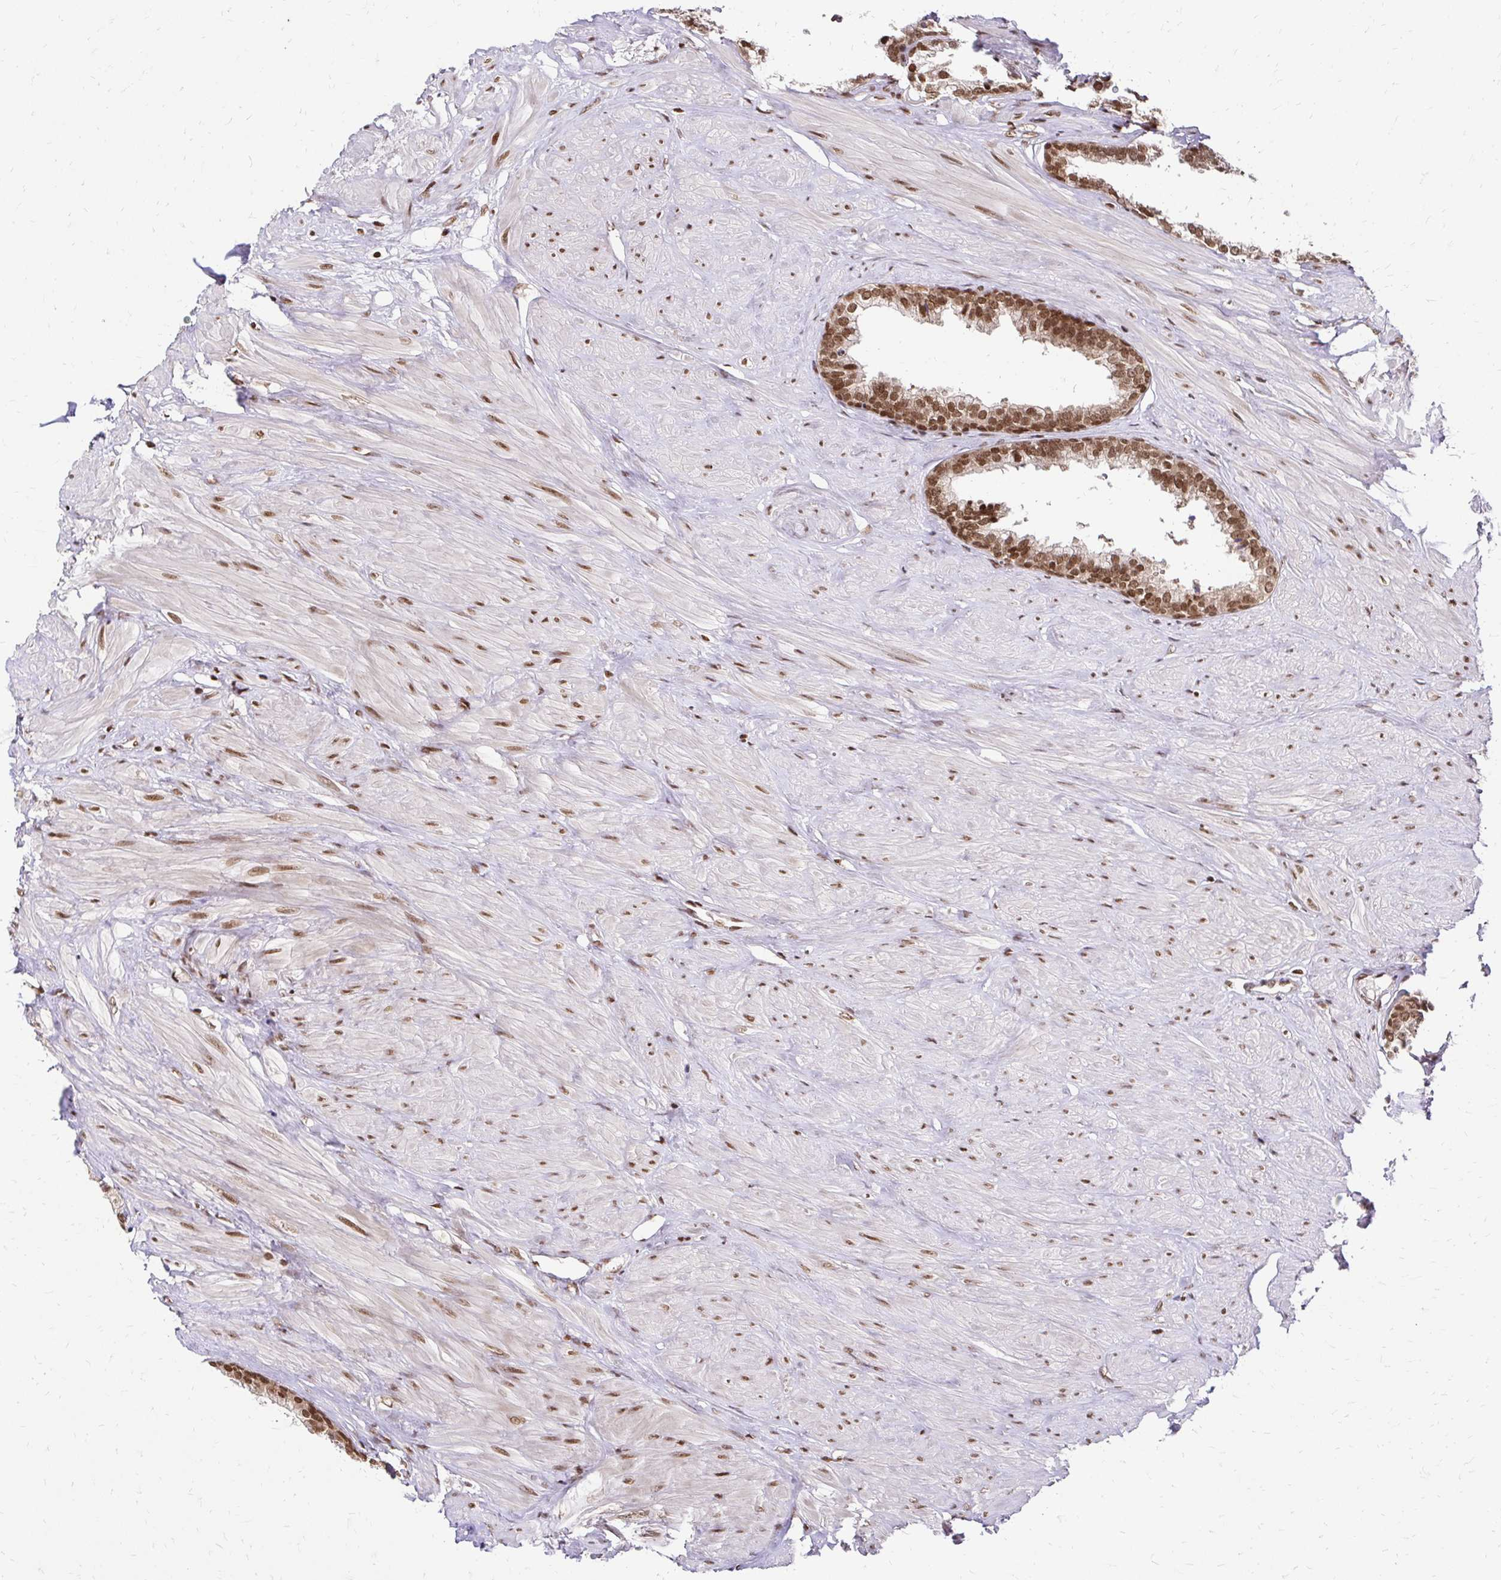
{"staining": {"intensity": "moderate", "quantity": ">75%", "location": "nuclear"}, "tissue": "prostate", "cell_type": "Glandular cells", "image_type": "normal", "snomed": [{"axis": "morphology", "description": "Normal tissue, NOS"}, {"axis": "topography", "description": "Prostate"}, {"axis": "topography", "description": "Peripheral nerve tissue"}], "caption": "A brown stain labels moderate nuclear staining of a protein in glandular cells of normal prostate. The staining is performed using DAB brown chromogen to label protein expression. The nuclei are counter-stained blue using hematoxylin.", "gene": "GLYR1", "patient": {"sex": "male", "age": 55}}